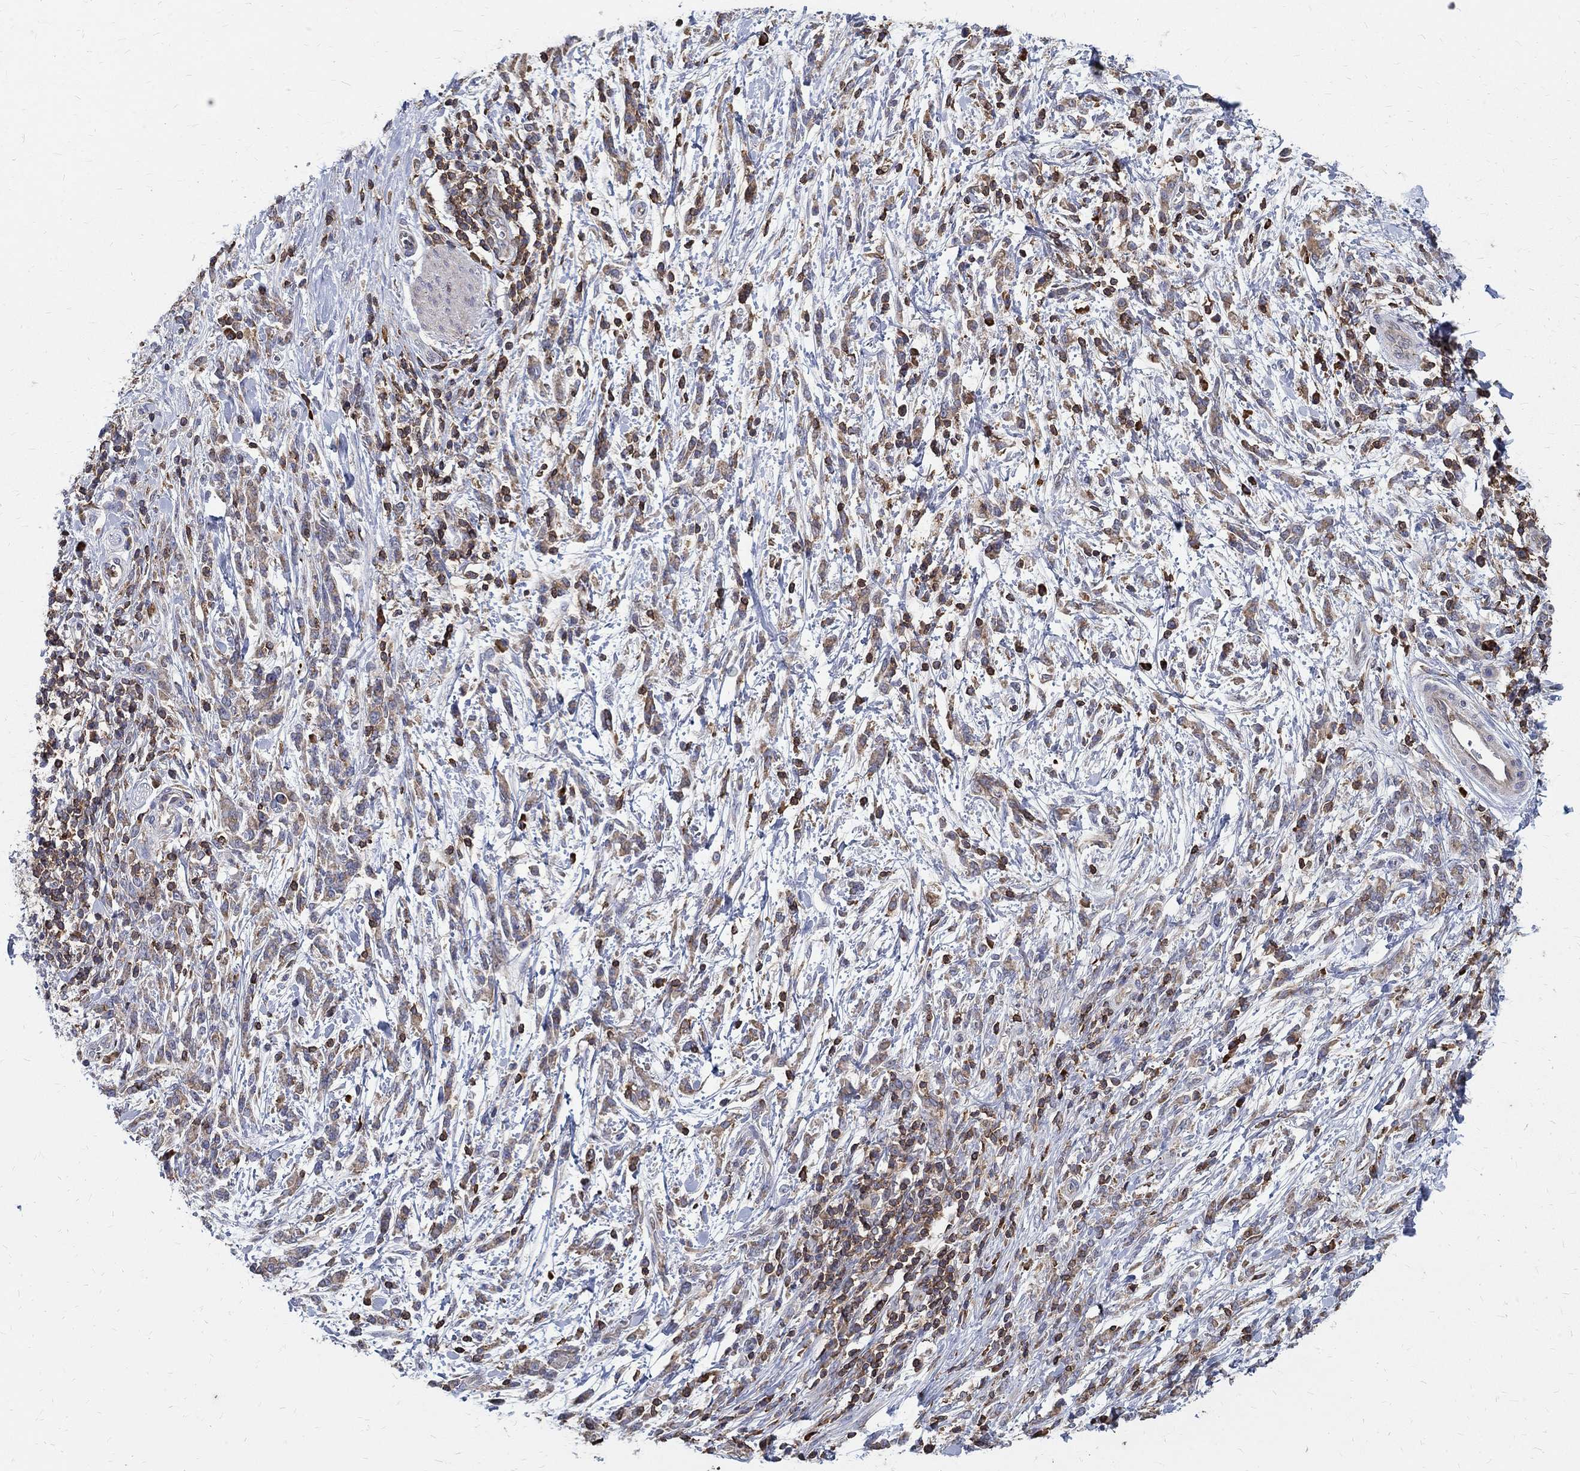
{"staining": {"intensity": "weak", "quantity": ">75%", "location": "cytoplasmic/membranous"}, "tissue": "stomach cancer", "cell_type": "Tumor cells", "image_type": "cancer", "snomed": [{"axis": "morphology", "description": "Adenocarcinoma, NOS"}, {"axis": "topography", "description": "Stomach"}], "caption": "Immunohistochemical staining of adenocarcinoma (stomach) exhibits weak cytoplasmic/membranous protein positivity in approximately >75% of tumor cells.", "gene": "AGAP2", "patient": {"sex": "female", "age": 57}}